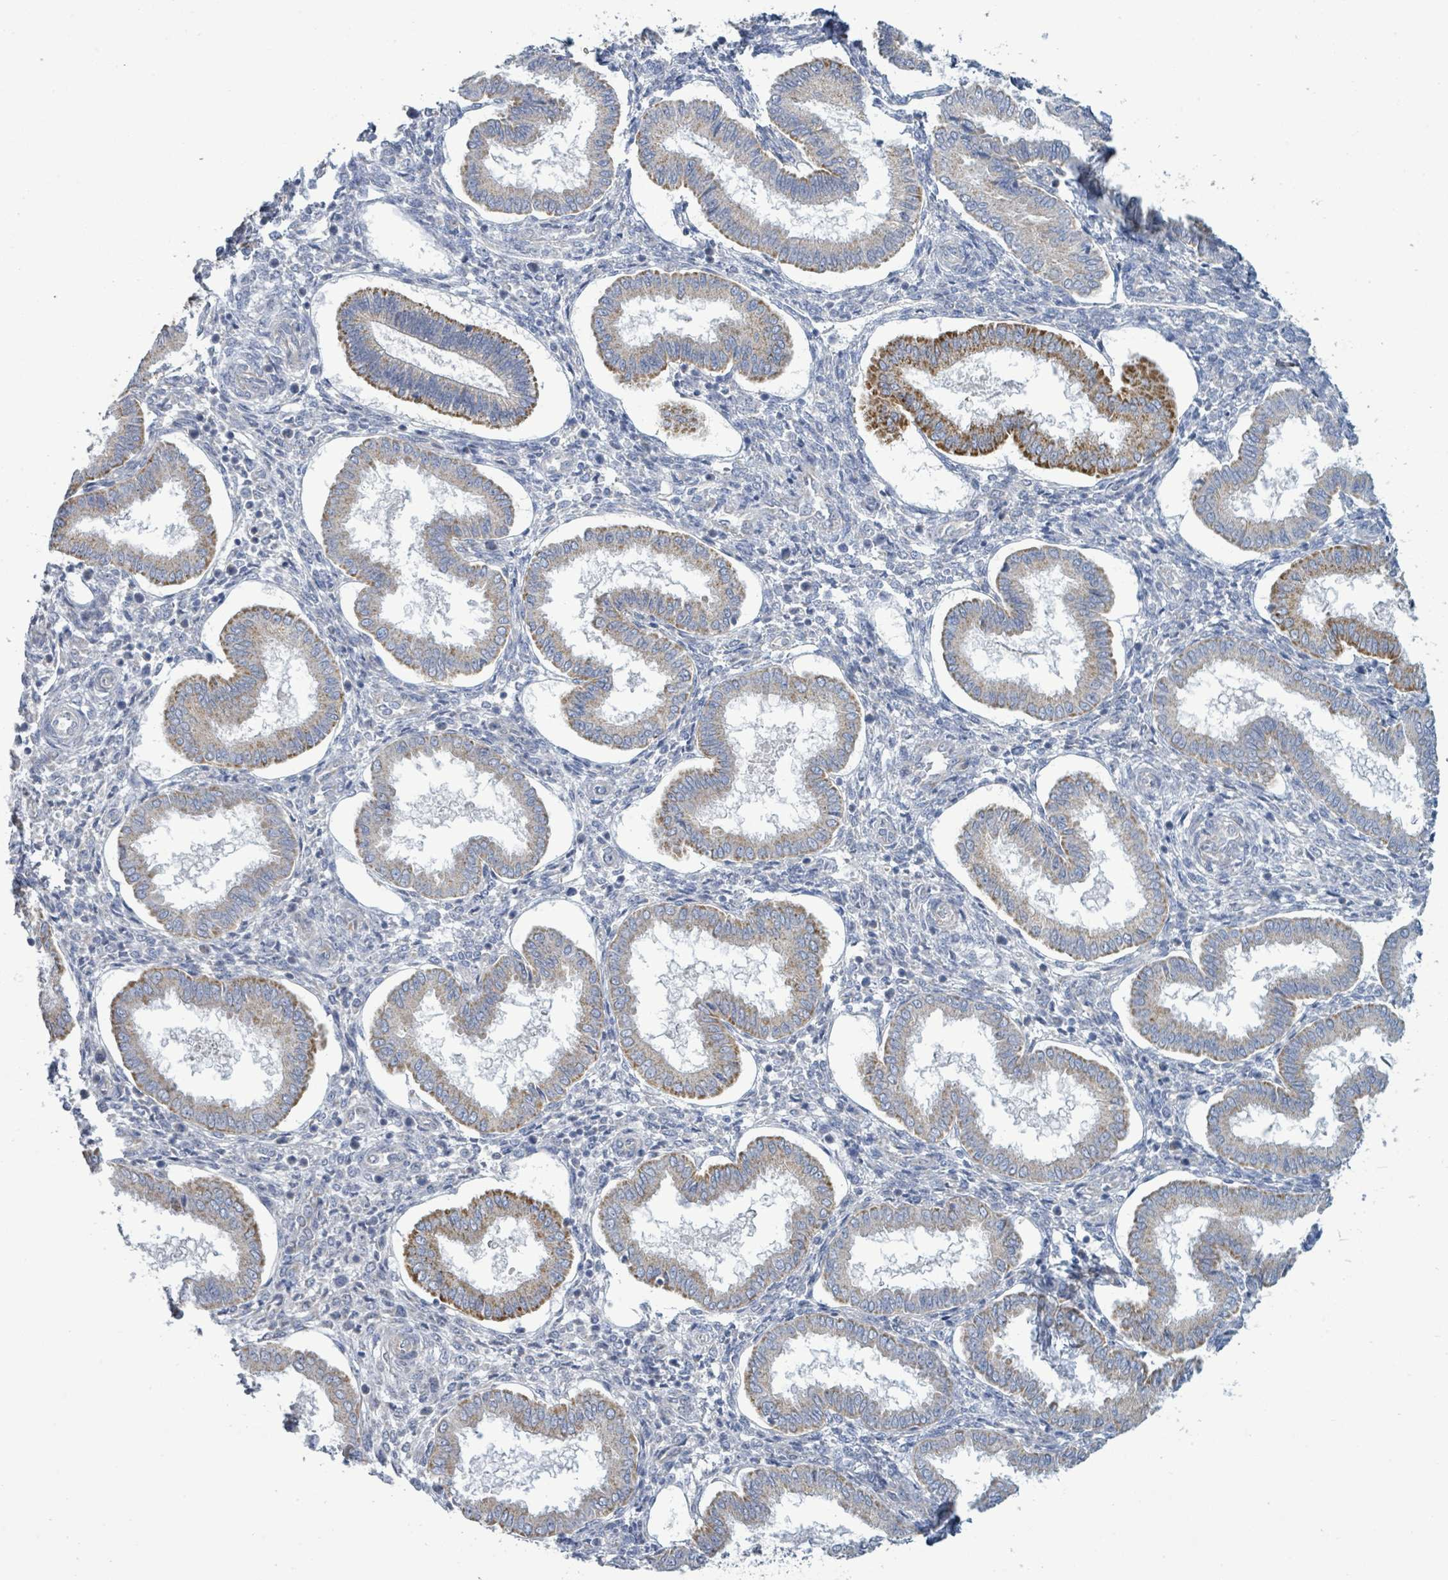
{"staining": {"intensity": "negative", "quantity": "none", "location": "none"}, "tissue": "endometrium", "cell_type": "Cells in endometrial stroma", "image_type": "normal", "snomed": [{"axis": "morphology", "description": "Normal tissue, NOS"}, {"axis": "topography", "description": "Endometrium"}], "caption": "Immunohistochemical staining of benign endometrium shows no significant positivity in cells in endometrial stroma.", "gene": "ALG12", "patient": {"sex": "female", "age": 24}}